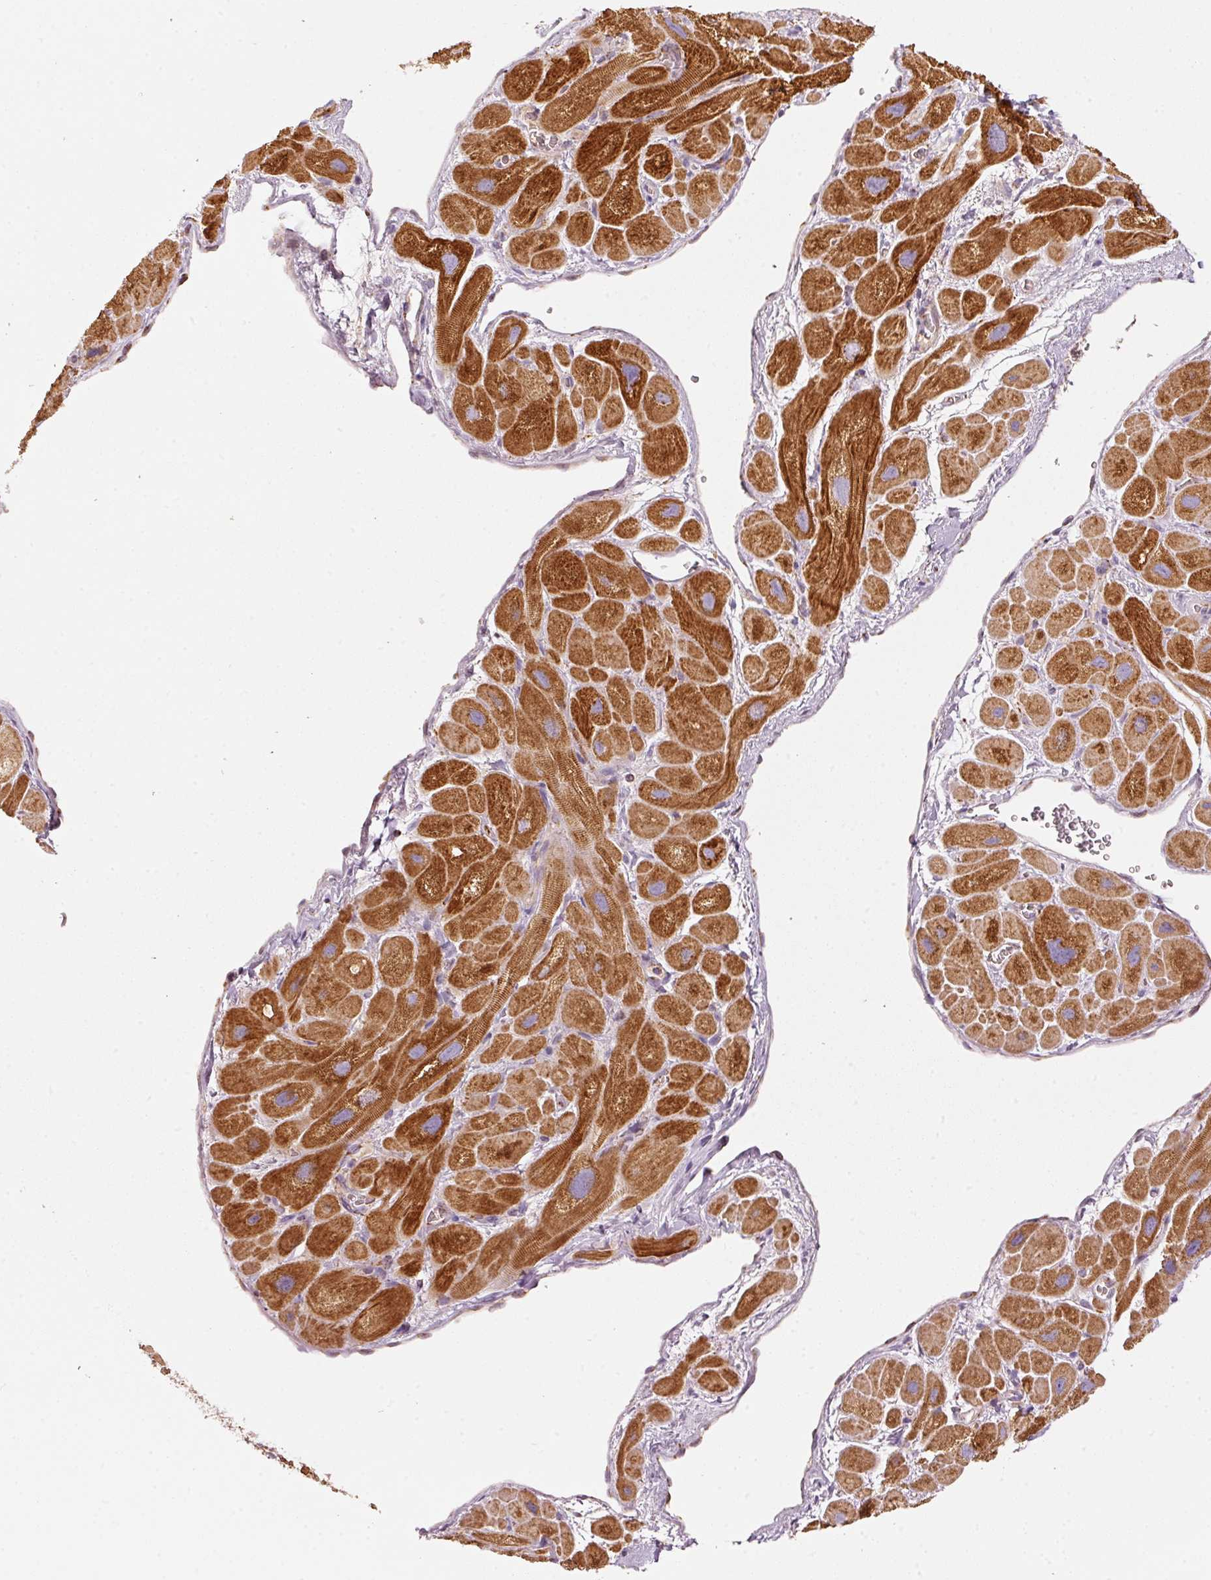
{"staining": {"intensity": "strong", "quantity": ">75%", "location": "cytoplasmic/membranous"}, "tissue": "heart muscle", "cell_type": "Cardiomyocytes", "image_type": "normal", "snomed": [{"axis": "morphology", "description": "Normal tissue, NOS"}, {"axis": "topography", "description": "Heart"}], "caption": "The immunohistochemical stain shows strong cytoplasmic/membranous staining in cardiomyocytes of benign heart muscle. (IHC, brightfield microscopy, high magnification).", "gene": "C17orf98", "patient": {"sex": "male", "age": 49}}